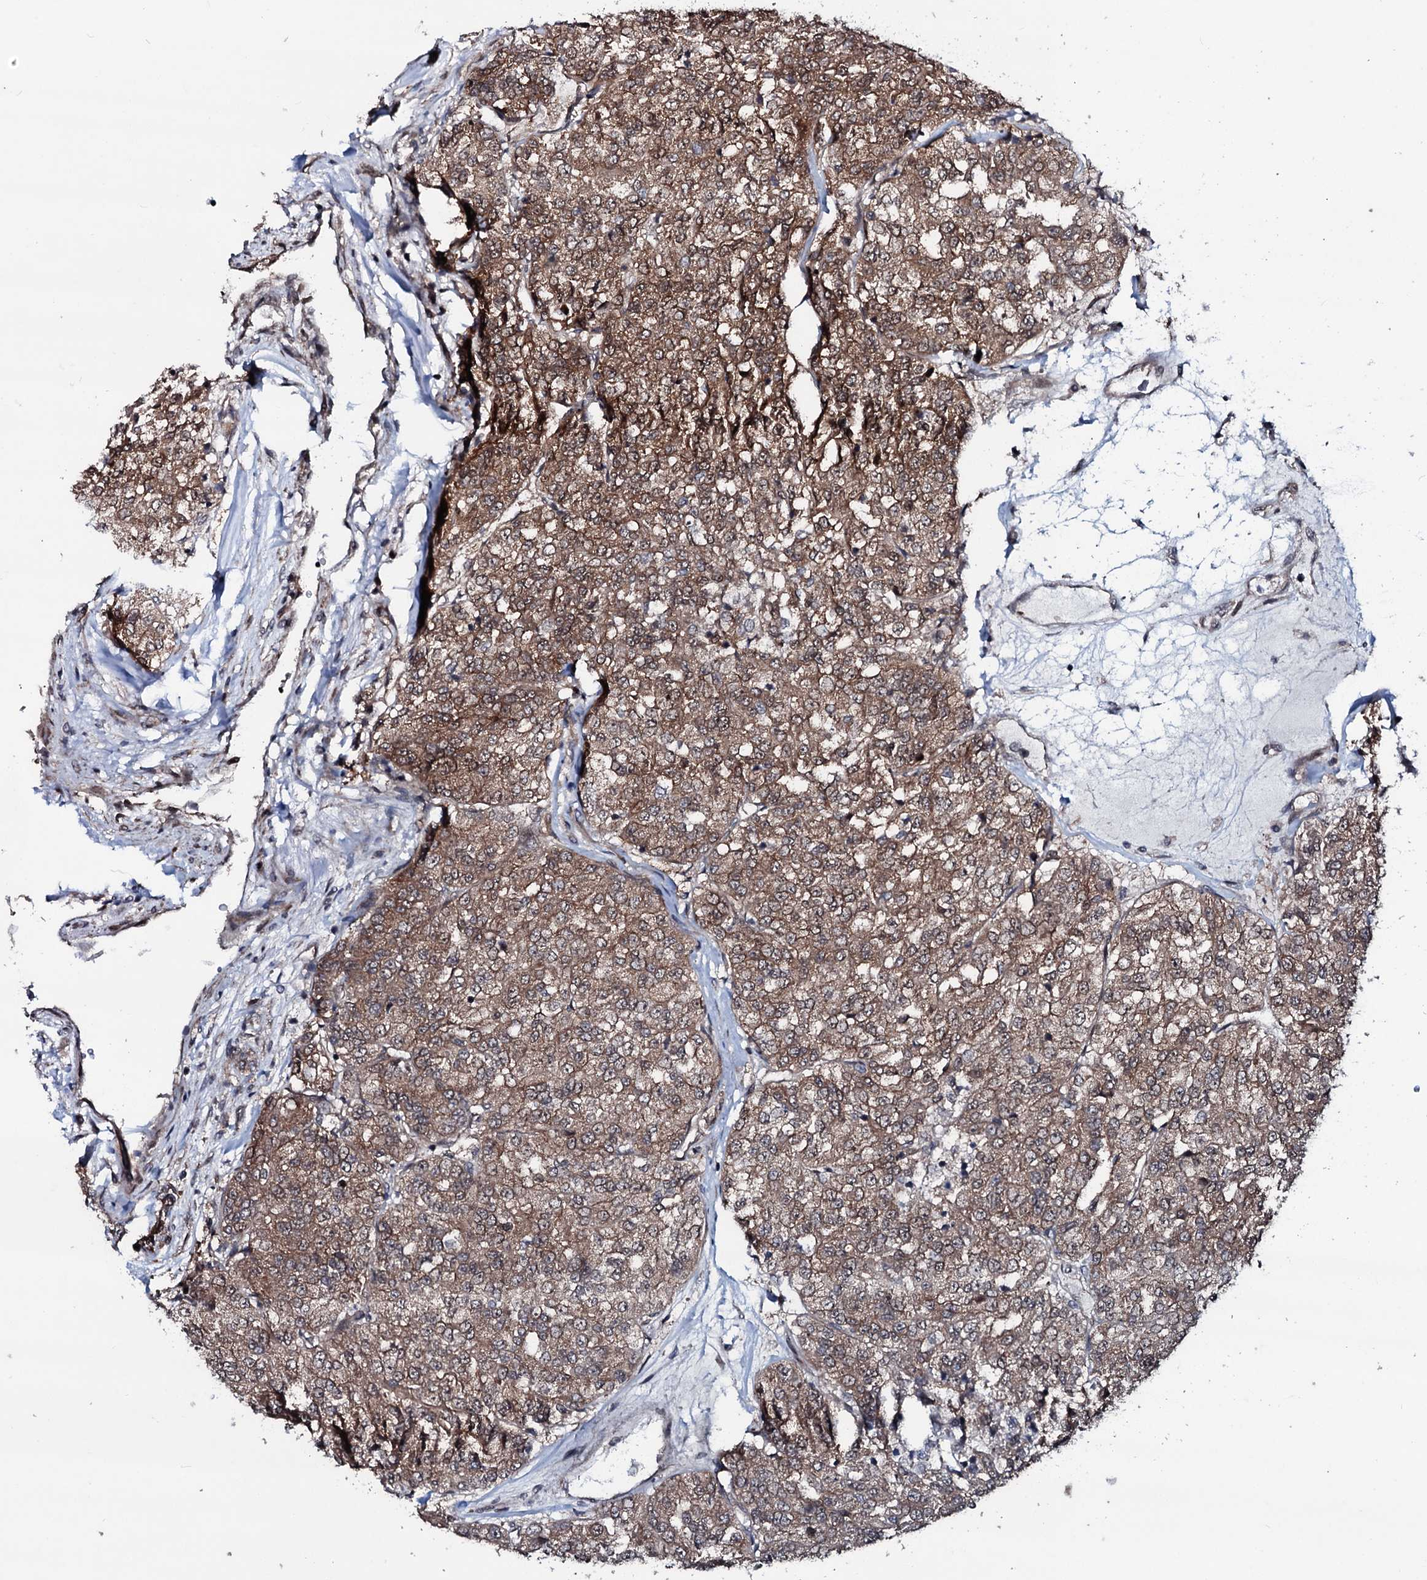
{"staining": {"intensity": "moderate", "quantity": ">75%", "location": "cytoplasmic/membranous"}, "tissue": "renal cancer", "cell_type": "Tumor cells", "image_type": "cancer", "snomed": [{"axis": "morphology", "description": "Adenocarcinoma, NOS"}, {"axis": "topography", "description": "Kidney"}], "caption": "About >75% of tumor cells in adenocarcinoma (renal) display moderate cytoplasmic/membranous protein expression as visualized by brown immunohistochemical staining.", "gene": "OGFOD2", "patient": {"sex": "female", "age": 63}}